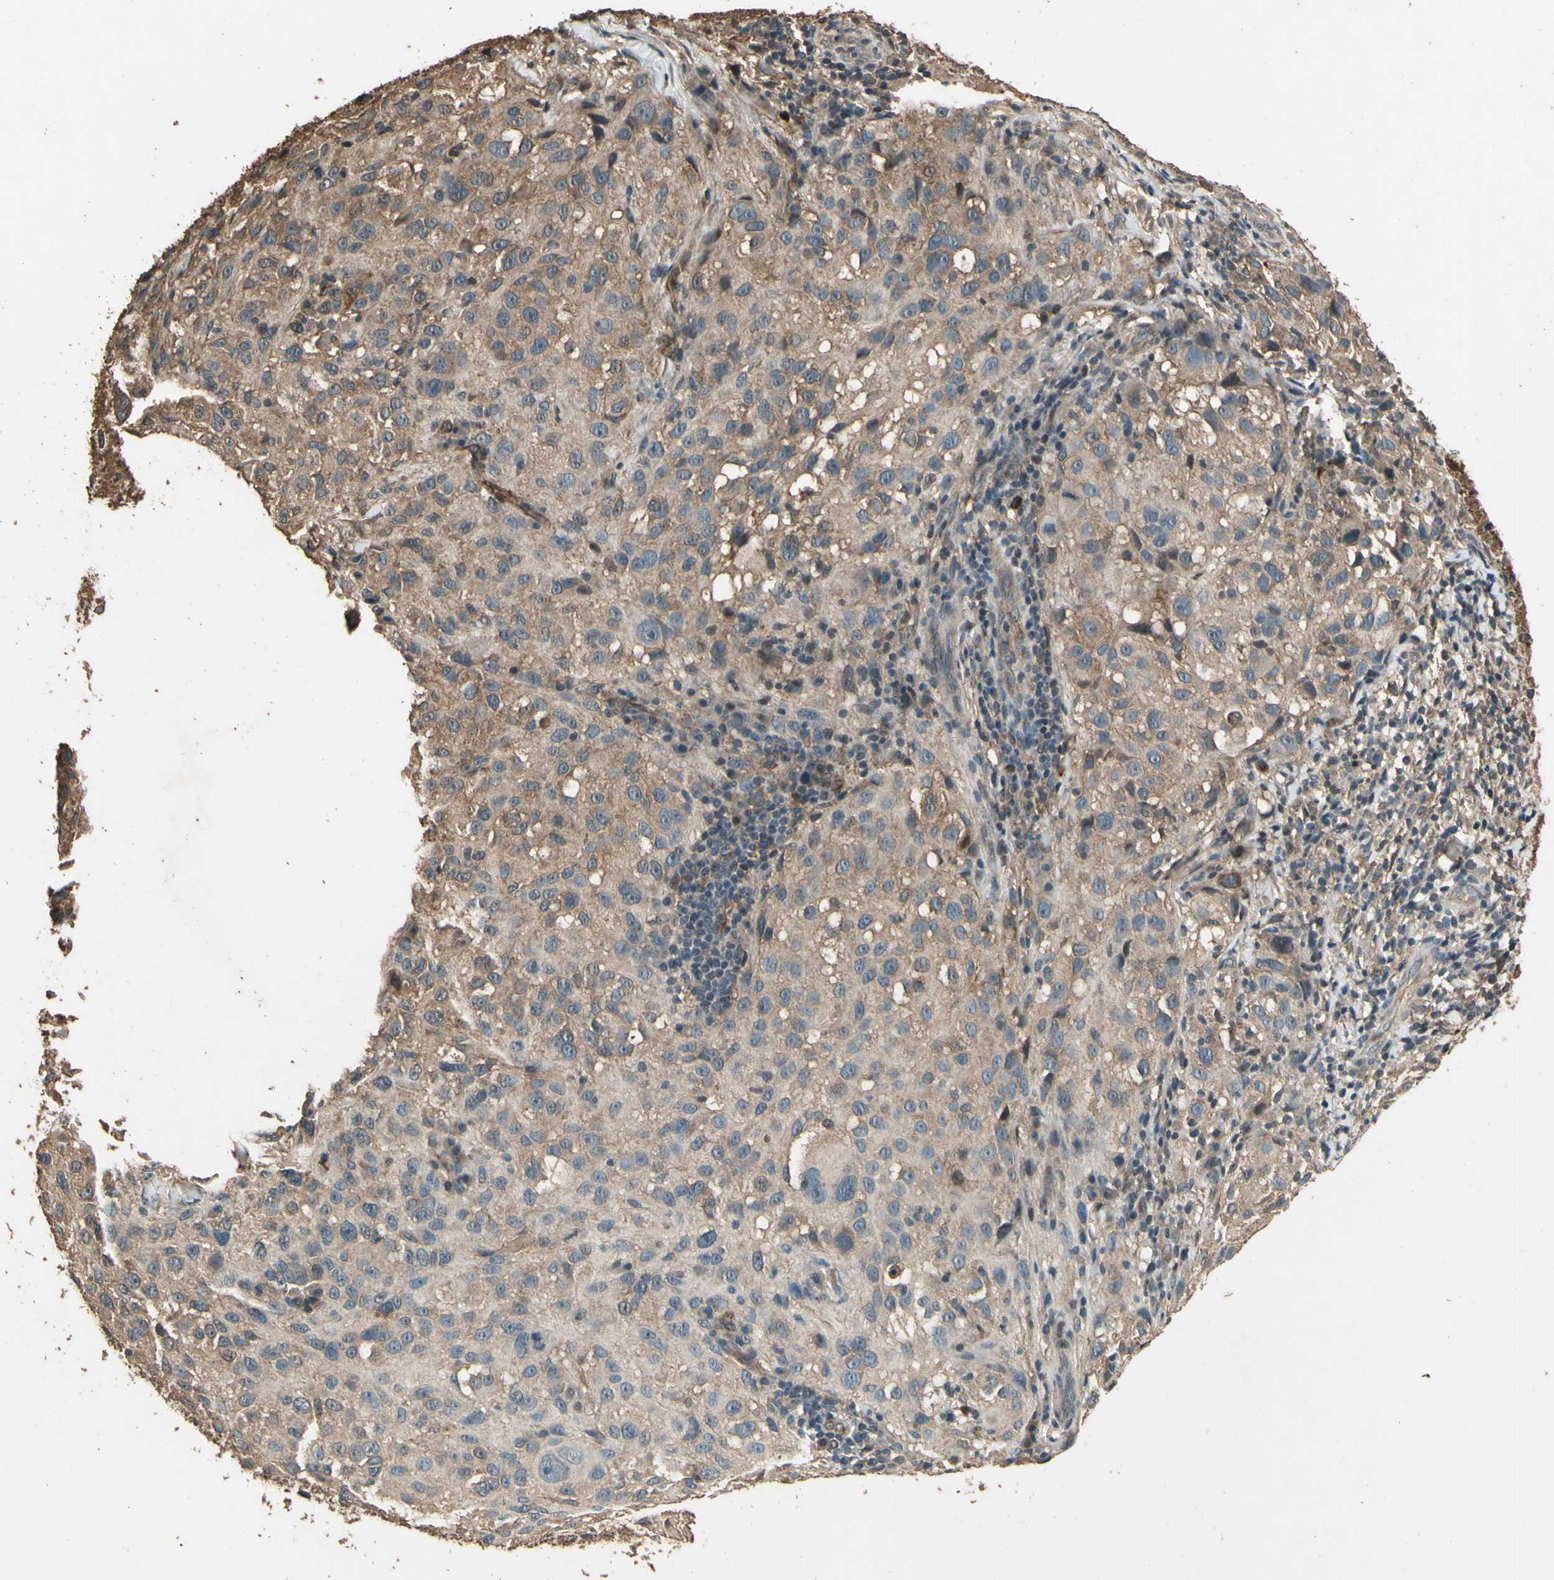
{"staining": {"intensity": "moderate", "quantity": ">75%", "location": "cytoplasmic/membranous"}, "tissue": "melanoma", "cell_type": "Tumor cells", "image_type": "cancer", "snomed": [{"axis": "morphology", "description": "Necrosis, NOS"}, {"axis": "morphology", "description": "Malignant melanoma, NOS"}, {"axis": "topography", "description": "Skin"}], "caption": "Protein staining of melanoma tissue reveals moderate cytoplasmic/membranous expression in about >75% of tumor cells. Nuclei are stained in blue.", "gene": "TSPO", "patient": {"sex": "female", "age": 87}}